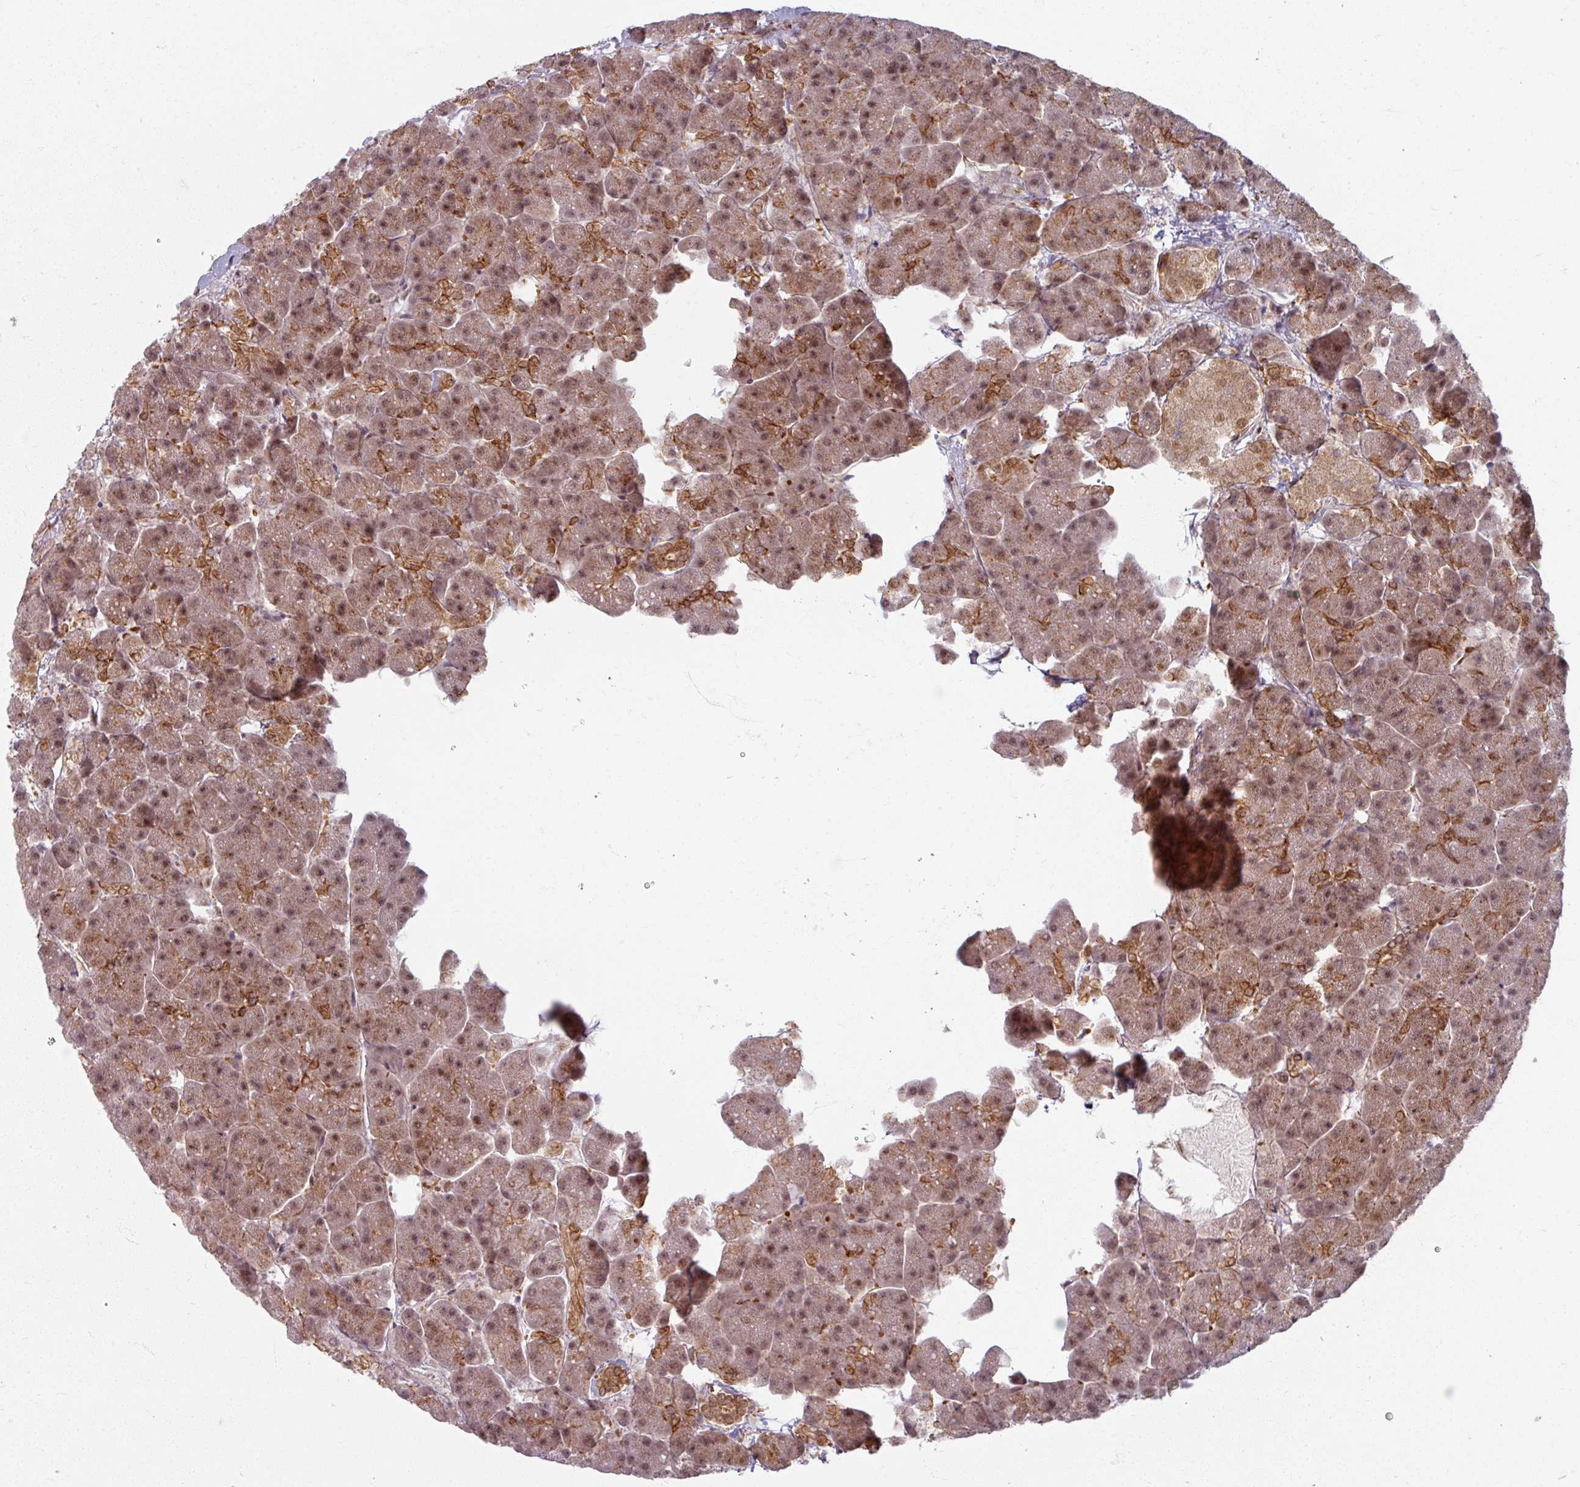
{"staining": {"intensity": "moderate", "quantity": "25%-75%", "location": "cytoplasmic/membranous,nuclear"}, "tissue": "pancreas", "cell_type": "Exocrine glandular cells", "image_type": "normal", "snomed": [{"axis": "morphology", "description": "Normal tissue, NOS"}, {"axis": "topography", "description": "Pancreas"}, {"axis": "topography", "description": "Peripheral nerve tissue"}], "caption": "IHC micrograph of benign pancreas: human pancreas stained using IHC exhibits medium levels of moderate protein expression localized specifically in the cytoplasmic/membranous,nuclear of exocrine glandular cells, appearing as a cytoplasmic/membranous,nuclear brown color.", "gene": "KLC3", "patient": {"sex": "male", "age": 54}}